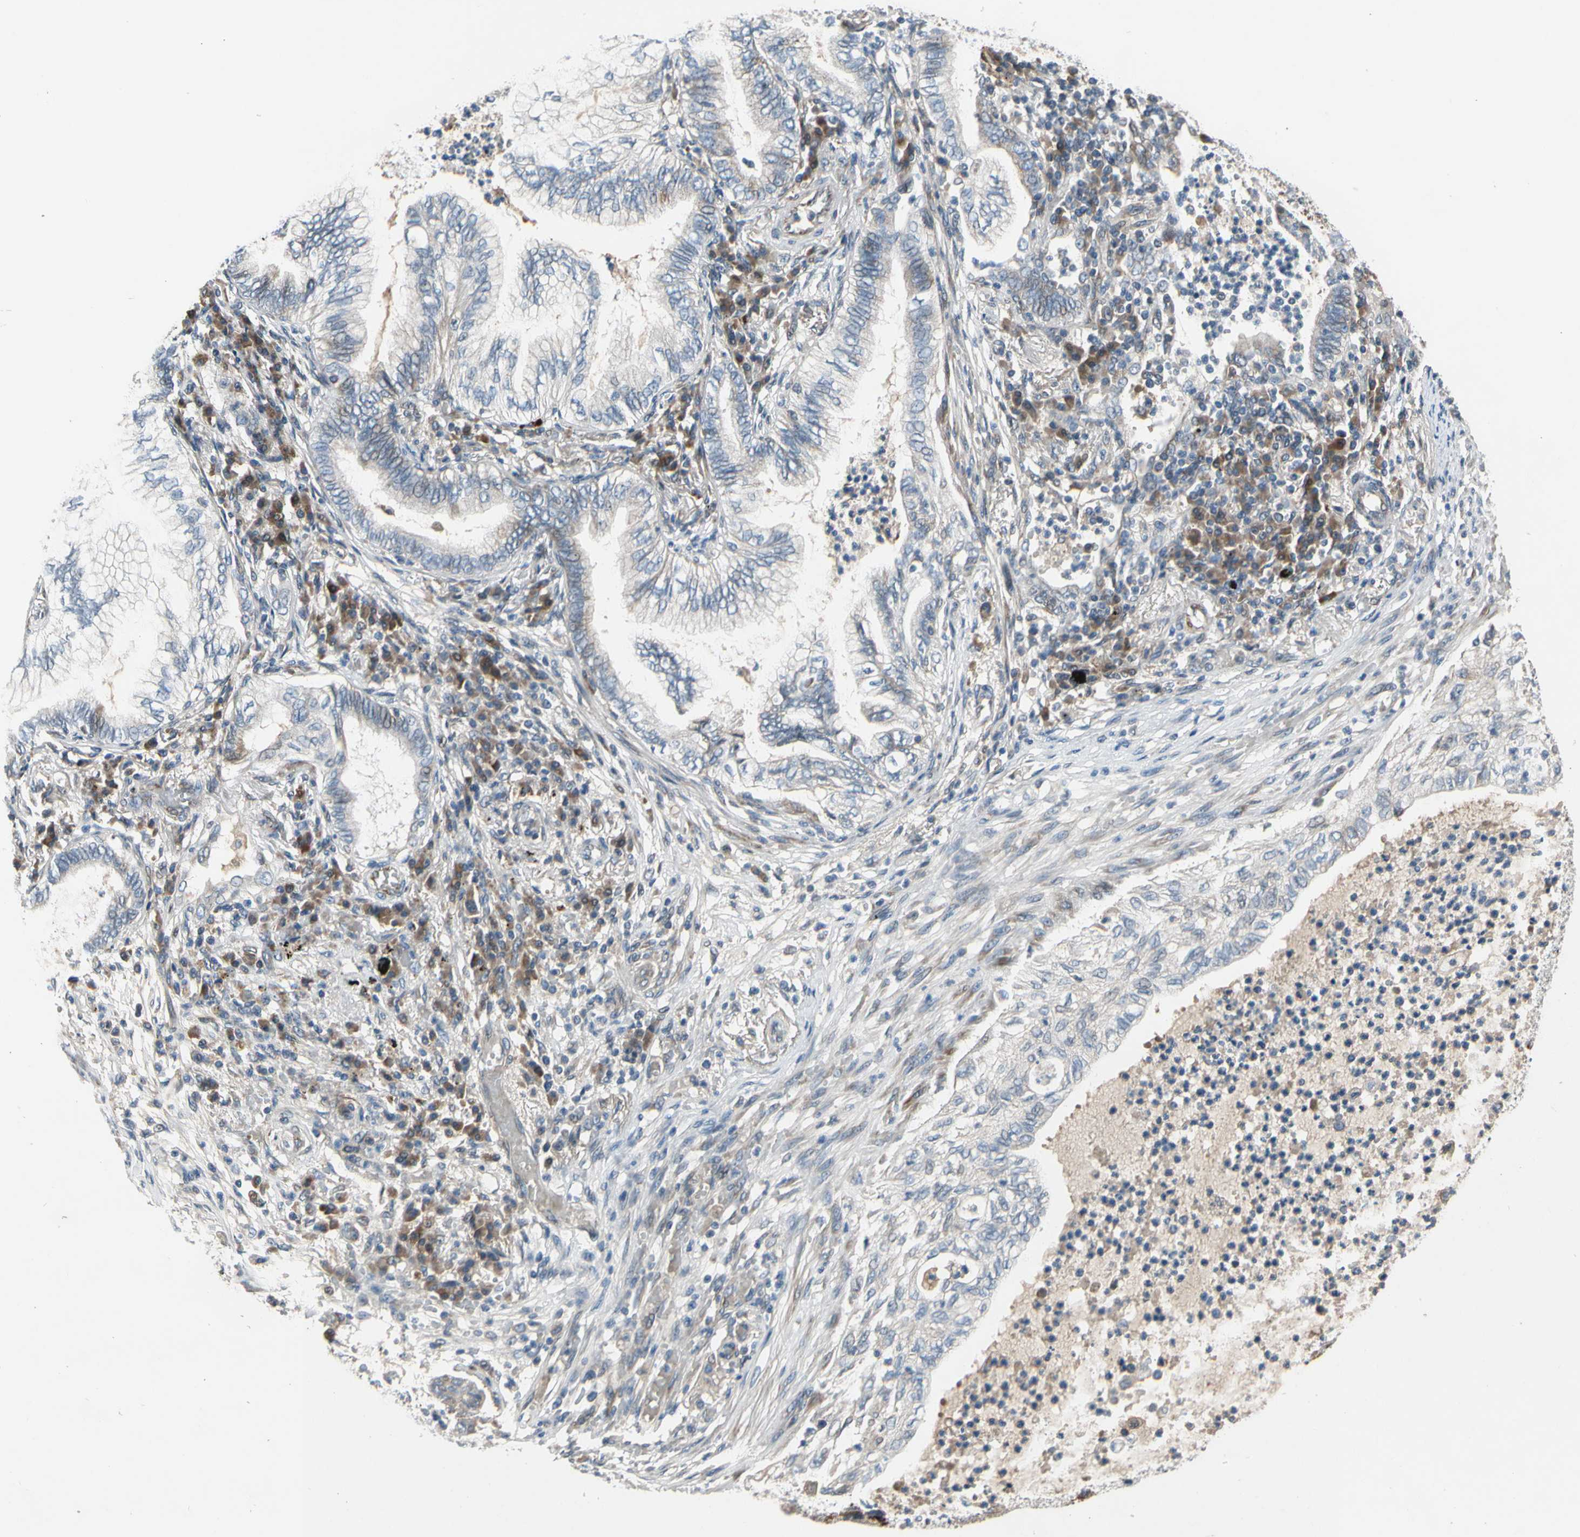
{"staining": {"intensity": "negative", "quantity": "none", "location": "none"}, "tissue": "lung cancer", "cell_type": "Tumor cells", "image_type": "cancer", "snomed": [{"axis": "morphology", "description": "Normal tissue, NOS"}, {"axis": "morphology", "description": "Adenocarcinoma, NOS"}, {"axis": "topography", "description": "Bronchus"}, {"axis": "topography", "description": "Lung"}], "caption": "Human lung adenocarcinoma stained for a protein using immunohistochemistry (IHC) reveals no expression in tumor cells.", "gene": "NPHP3", "patient": {"sex": "female", "age": 70}}